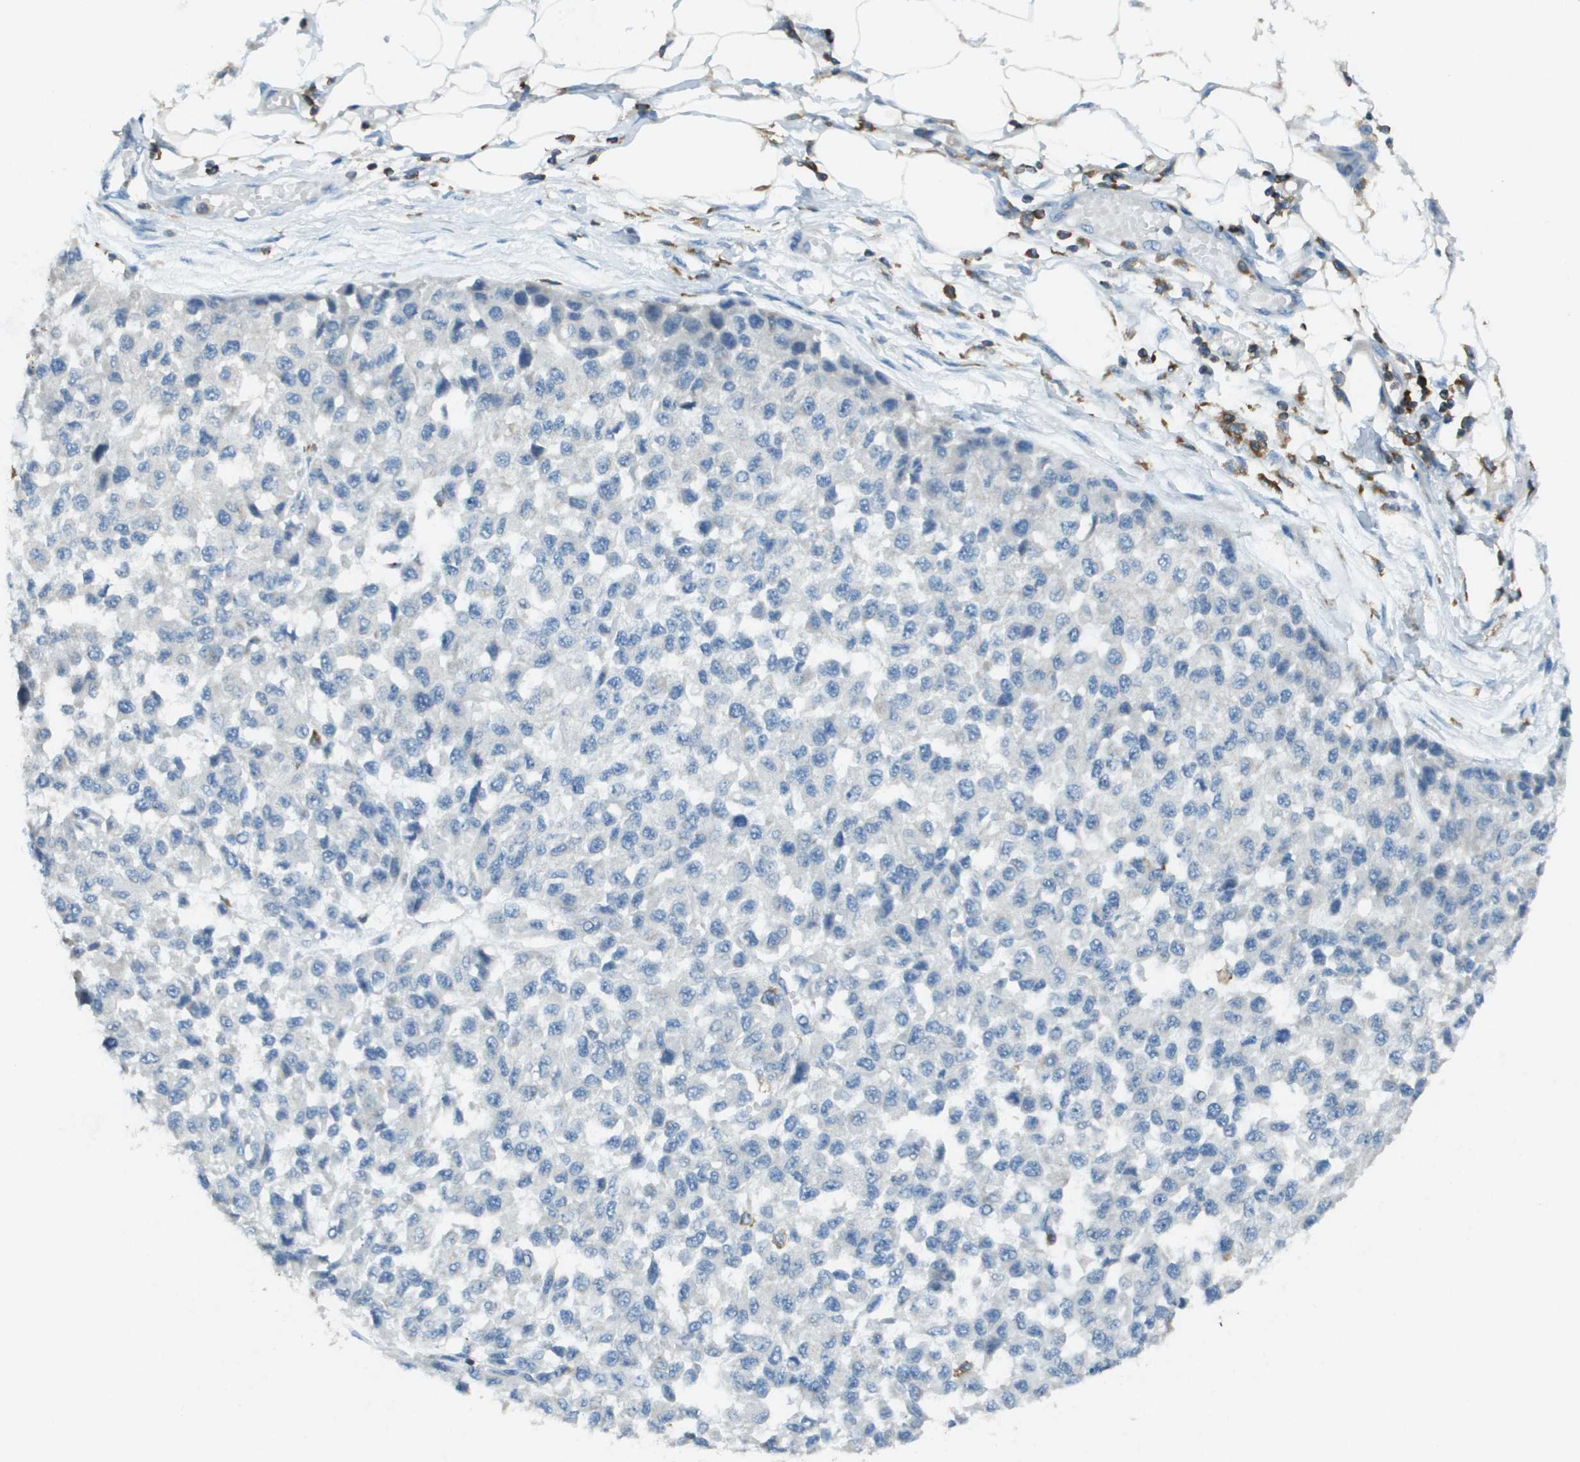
{"staining": {"intensity": "negative", "quantity": "none", "location": "none"}, "tissue": "melanoma", "cell_type": "Tumor cells", "image_type": "cancer", "snomed": [{"axis": "morphology", "description": "Normal tissue, NOS"}, {"axis": "morphology", "description": "Malignant melanoma, NOS"}, {"axis": "topography", "description": "Skin"}], "caption": "Micrograph shows no significant protein expression in tumor cells of melanoma. (Stains: DAB (3,3'-diaminobenzidine) immunohistochemistry (IHC) with hematoxylin counter stain, Microscopy: brightfield microscopy at high magnification).", "gene": "APBB1IP", "patient": {"sex": "male", "age": 62}}